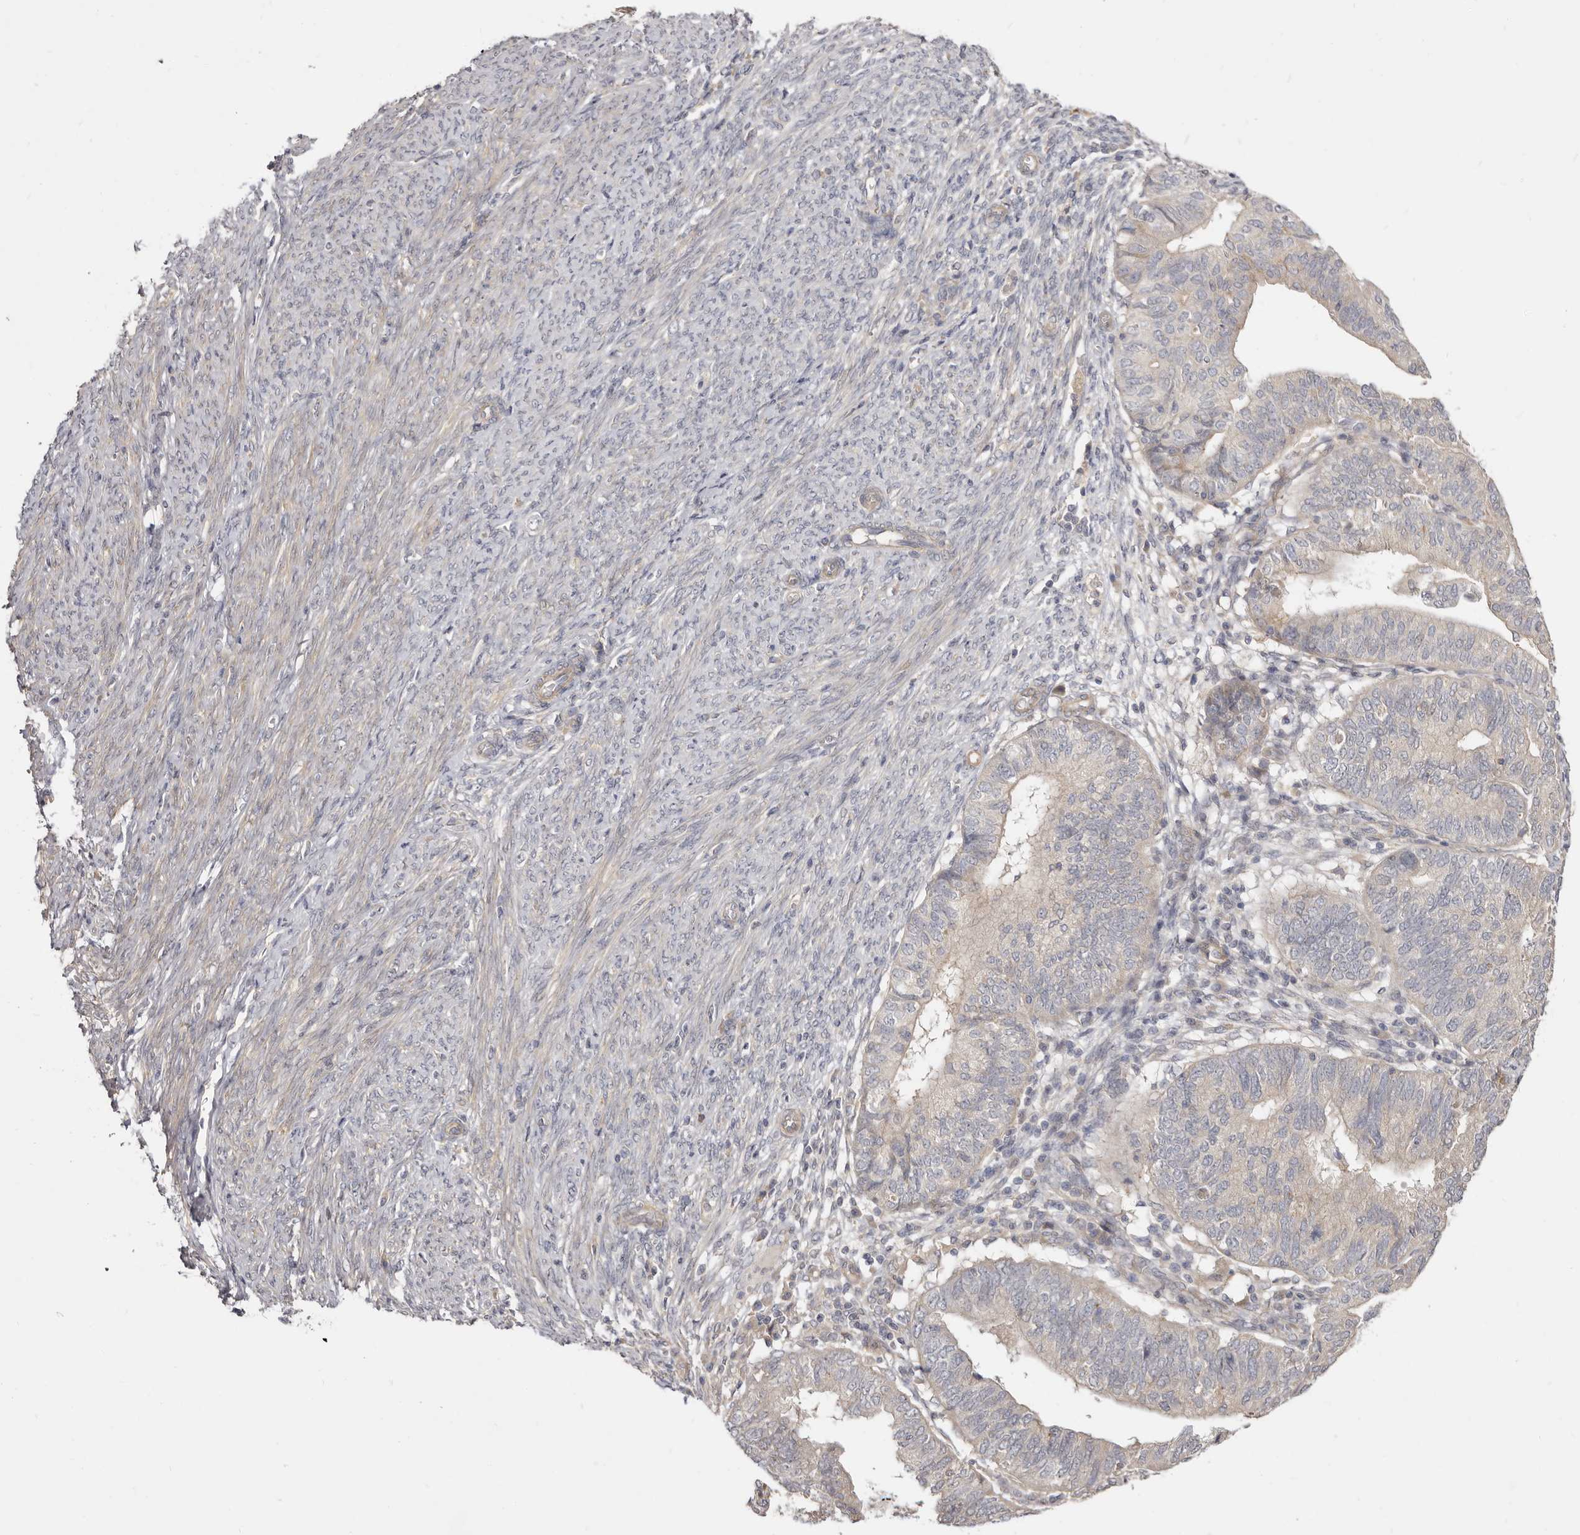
{"staining": {"intensity": "negative", "quantity": "none", "location": "none"}, "tissue": "endometrial cancer", "cell_type": "Tumor cells", "image_type": "cancer", "snomed": [{"axis": "morphology", "description": "Adenocarcinoma, NOS"}, {"axis": "topography", "description": "Uterus"}], "caption": "Photomicrograph shows no protein staining in tumor cells of endometrial cancer tissue.", "gene": "ADAMTS9", "patient": {"sex": "female", "age": 77}}